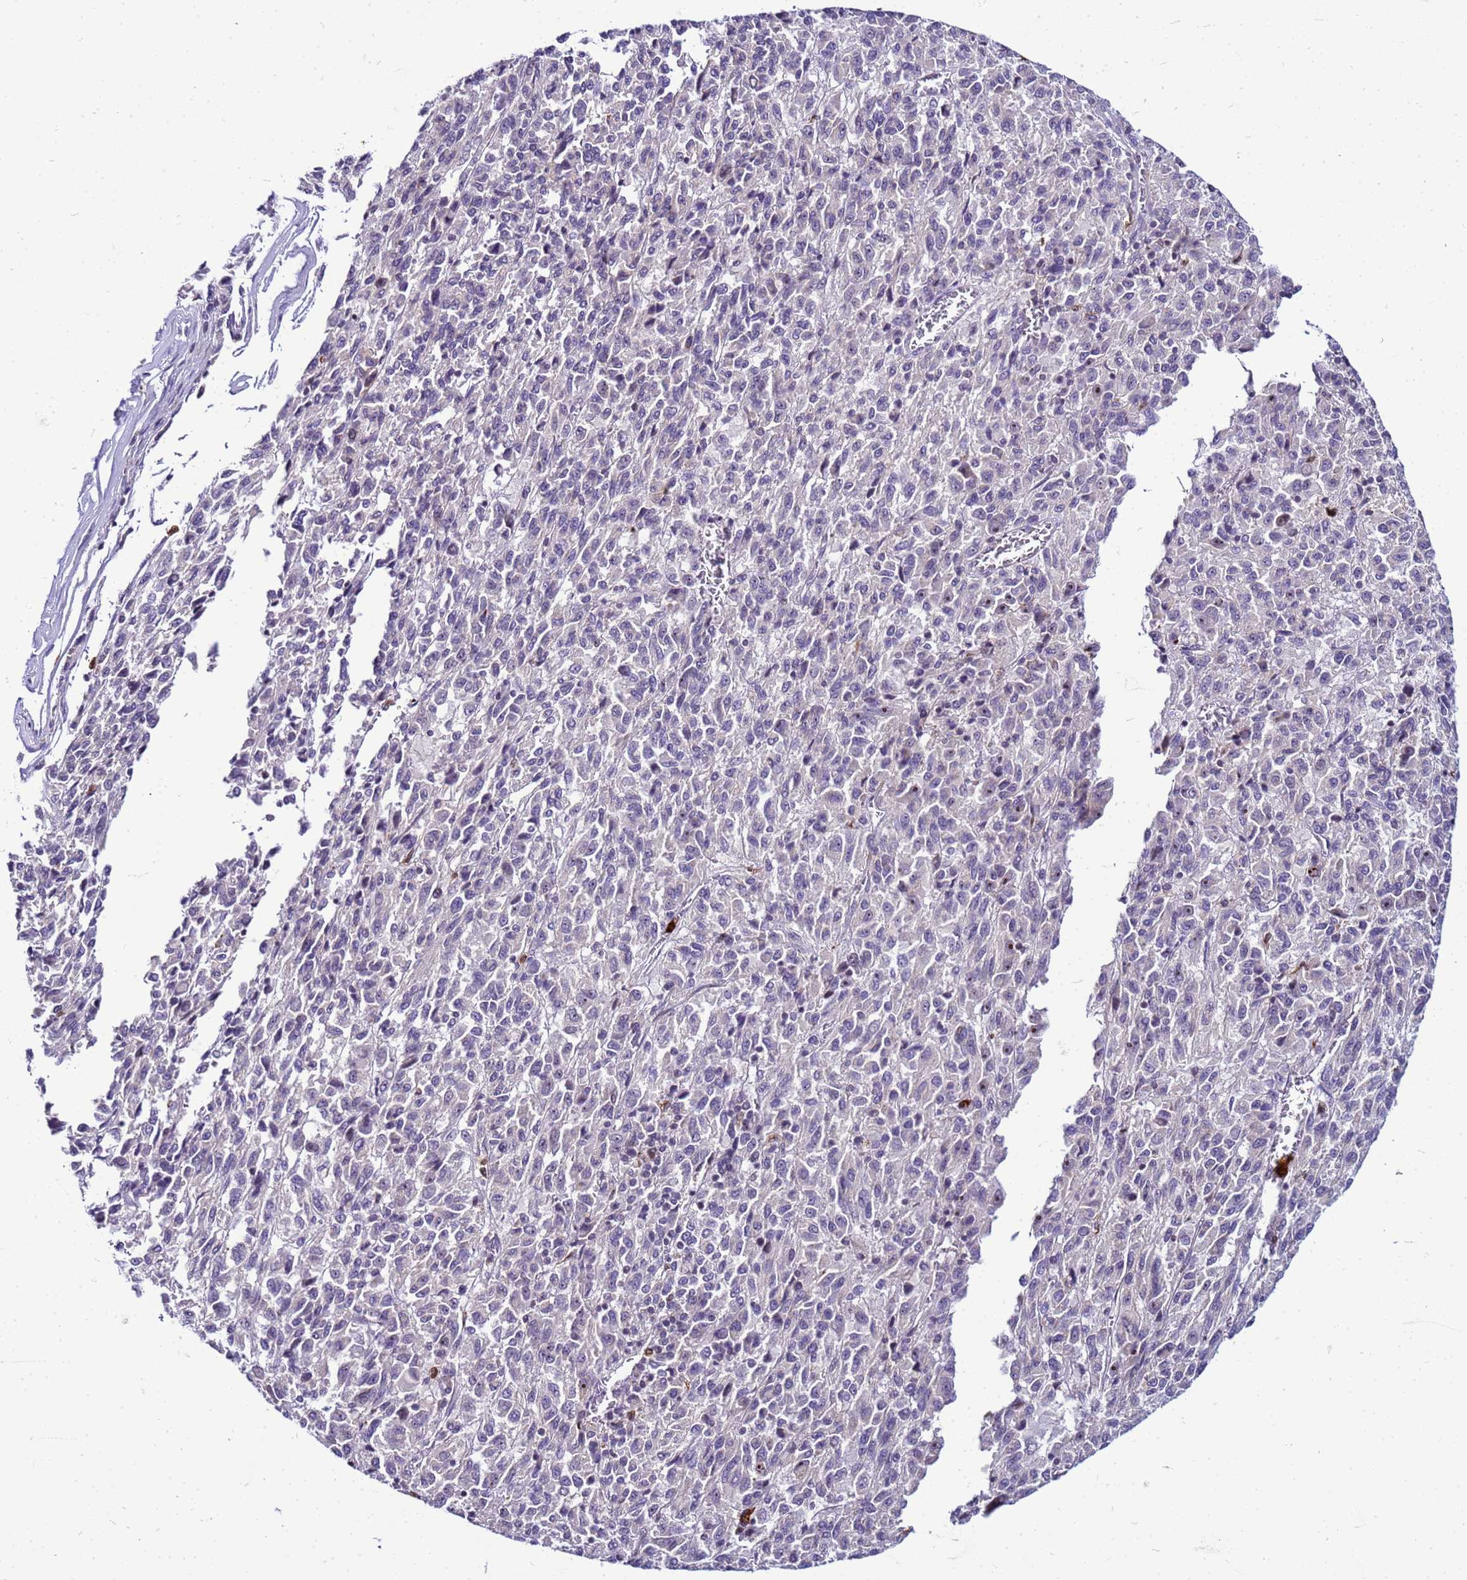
{"staining": {"intensity": "negative", "quantity": "none", "location": "none"}, "tissue": "melanoma", "cell_type": "Tumor cells", "image_type": "cancer", "snomed": [{"axis": "morphology", "description": "Malignant melanoma, Metastatic site"}, {"axis": "topography", "description": "Lung"}], "caption": "The image displays no significant positivity in tumor cells of melanoma.", "gene": "VPS4B", "patient": {"sex": "male", "age": 64}}